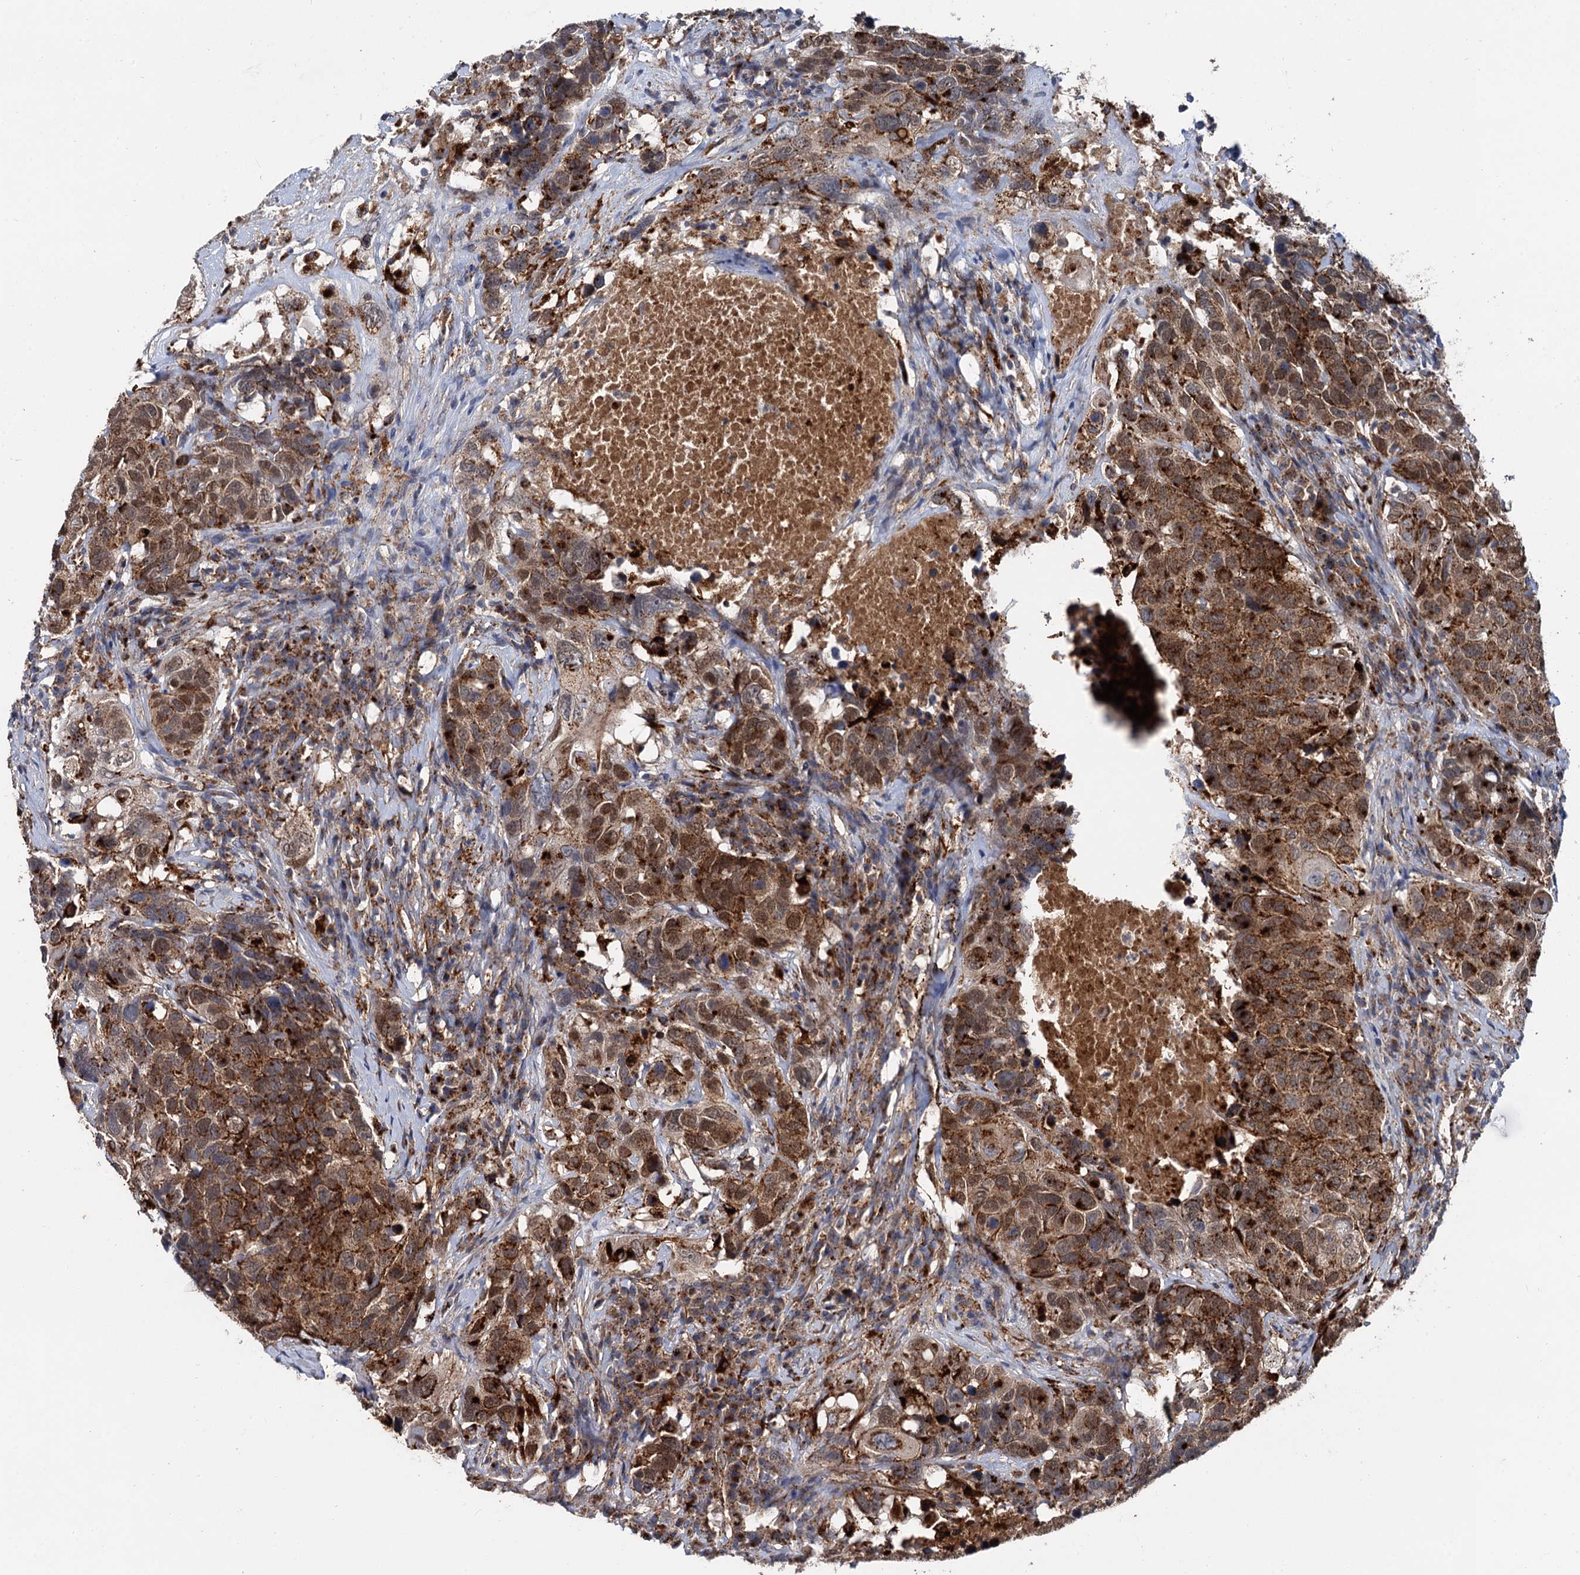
{"staining": {"intensity": "strong", "quantity": ">75%", "location": "cytoplasmic/membranous,nuclear"}, "tissue": "head and neck cancer", "cell_type": "Tumor cells", "image_type": "cancer", "snomed": [{"axis": "morphology", "description": "Squamous cell carcinoma, NOS"}, {"axis": "topography", "description": "Head-Neck"}], "caption": "Immunohistochemistry staining of head and neck cancer, which demonstrates high levels of strong cytoplasmic/membranous and nuclear expression in approximately >75% of tumor cells indicating strong cytoplasmic/membranous and nuclear protein positivity. The staining was performed using DAB (3,3'-diaminobenzidine) (brown) for protein detection and nuclei were counterstained in hematoxylin (blue).", "gene": "GBA1", "patient": {"sex": "male", "age": 66}}